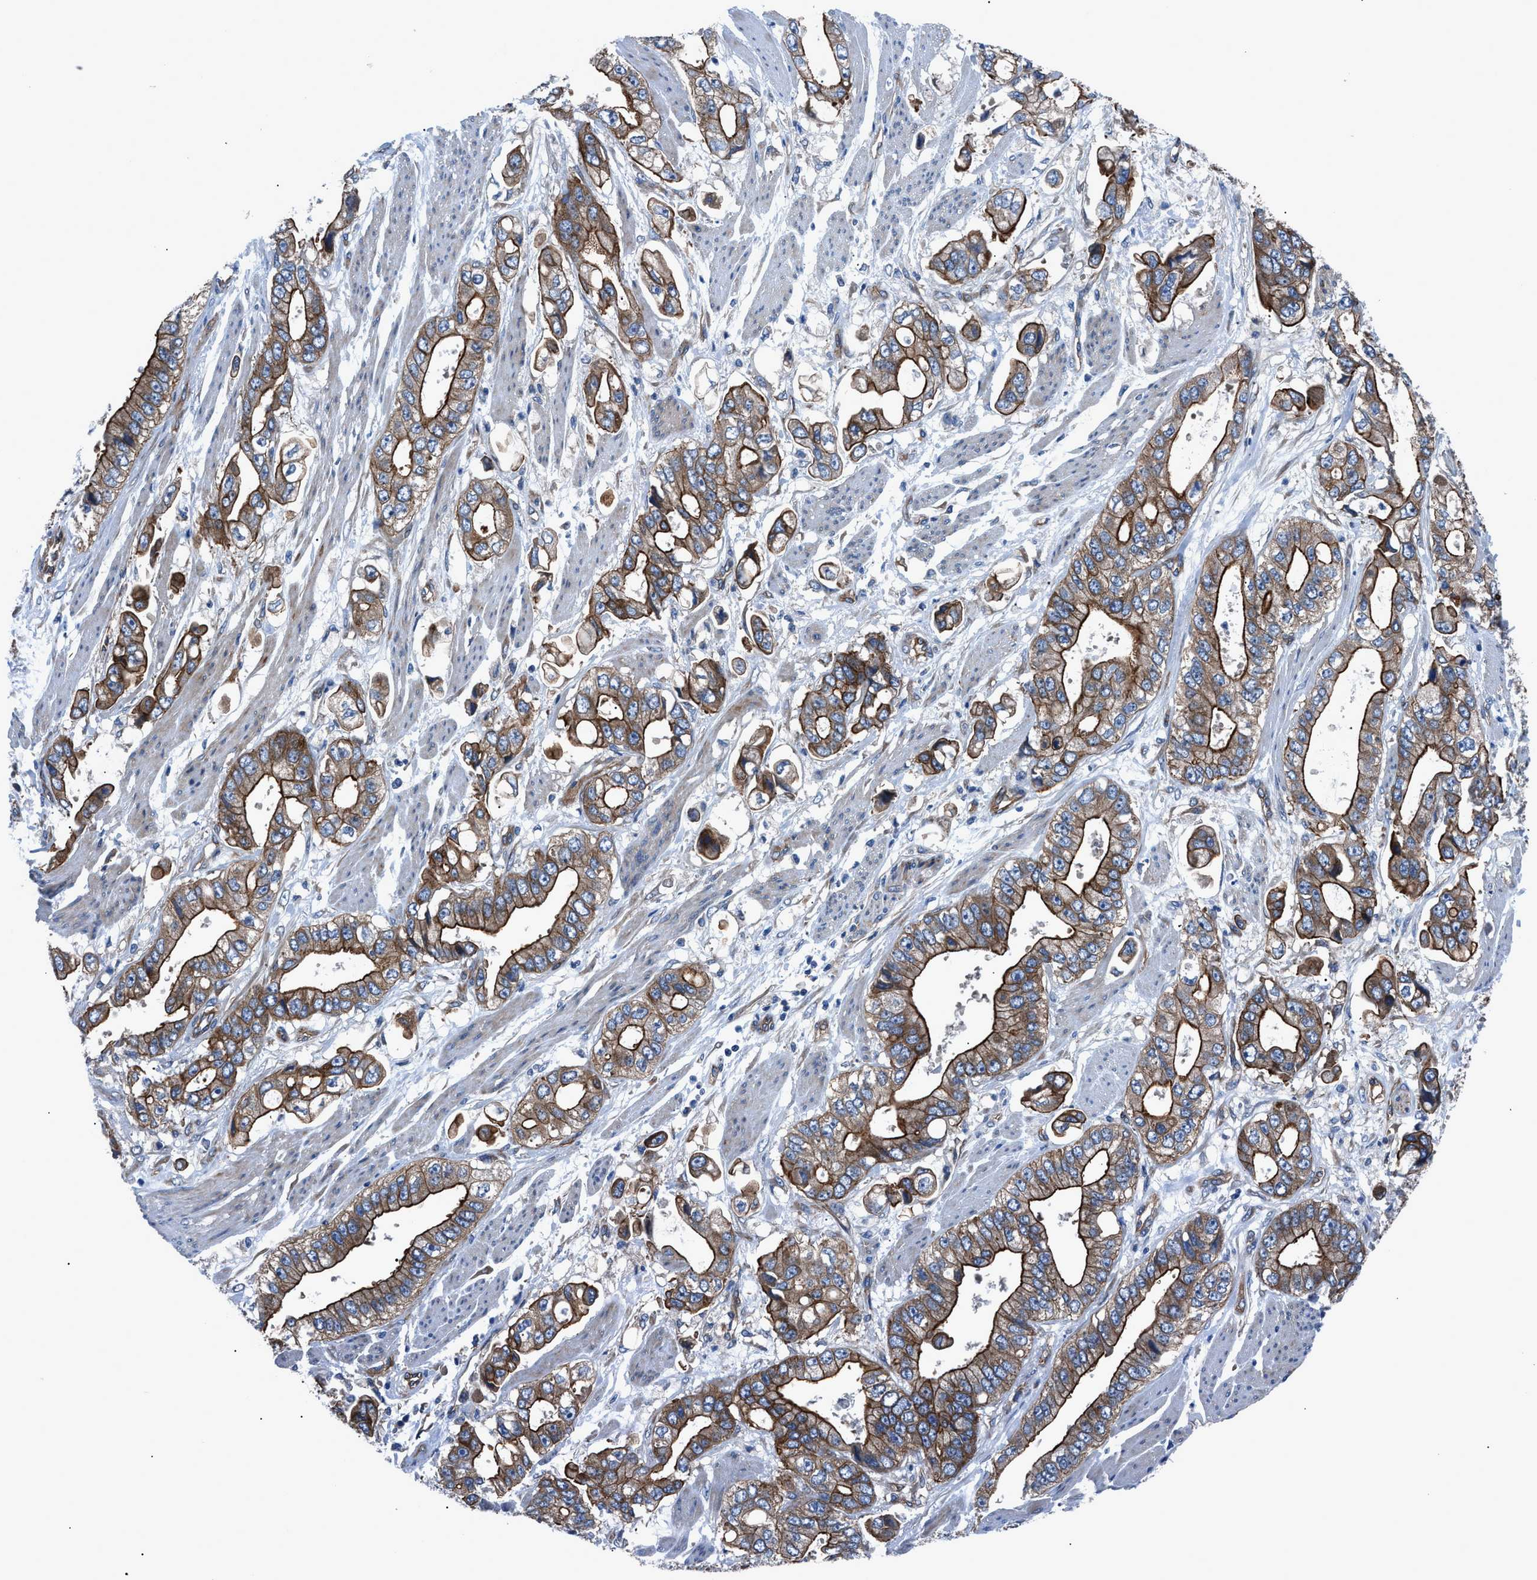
{"staining": {"intensity": "strong", "quantity": ">75%", "location": "cytoplasmic/membranous"}, "tissue": "stomach cancer", "cell_type": "Tumor cells", "image_type": "cancer", "snomed": [{"axis": "morphology", "description": "Normal tissue, NOS"}, {"axis": "morphology", "description": "Adenocarcinoma, NOS"}, {"axis": "topography", "description": "Stomach"}], "caption": "There is high levels of strong cytoplasmic/membranous expression in tumor cells of stomach cancer, as demonstrated by immunohistochemical staining (brown color).", "gene": "TRIP4", "patient": {"sex": "male", "age": 62}}